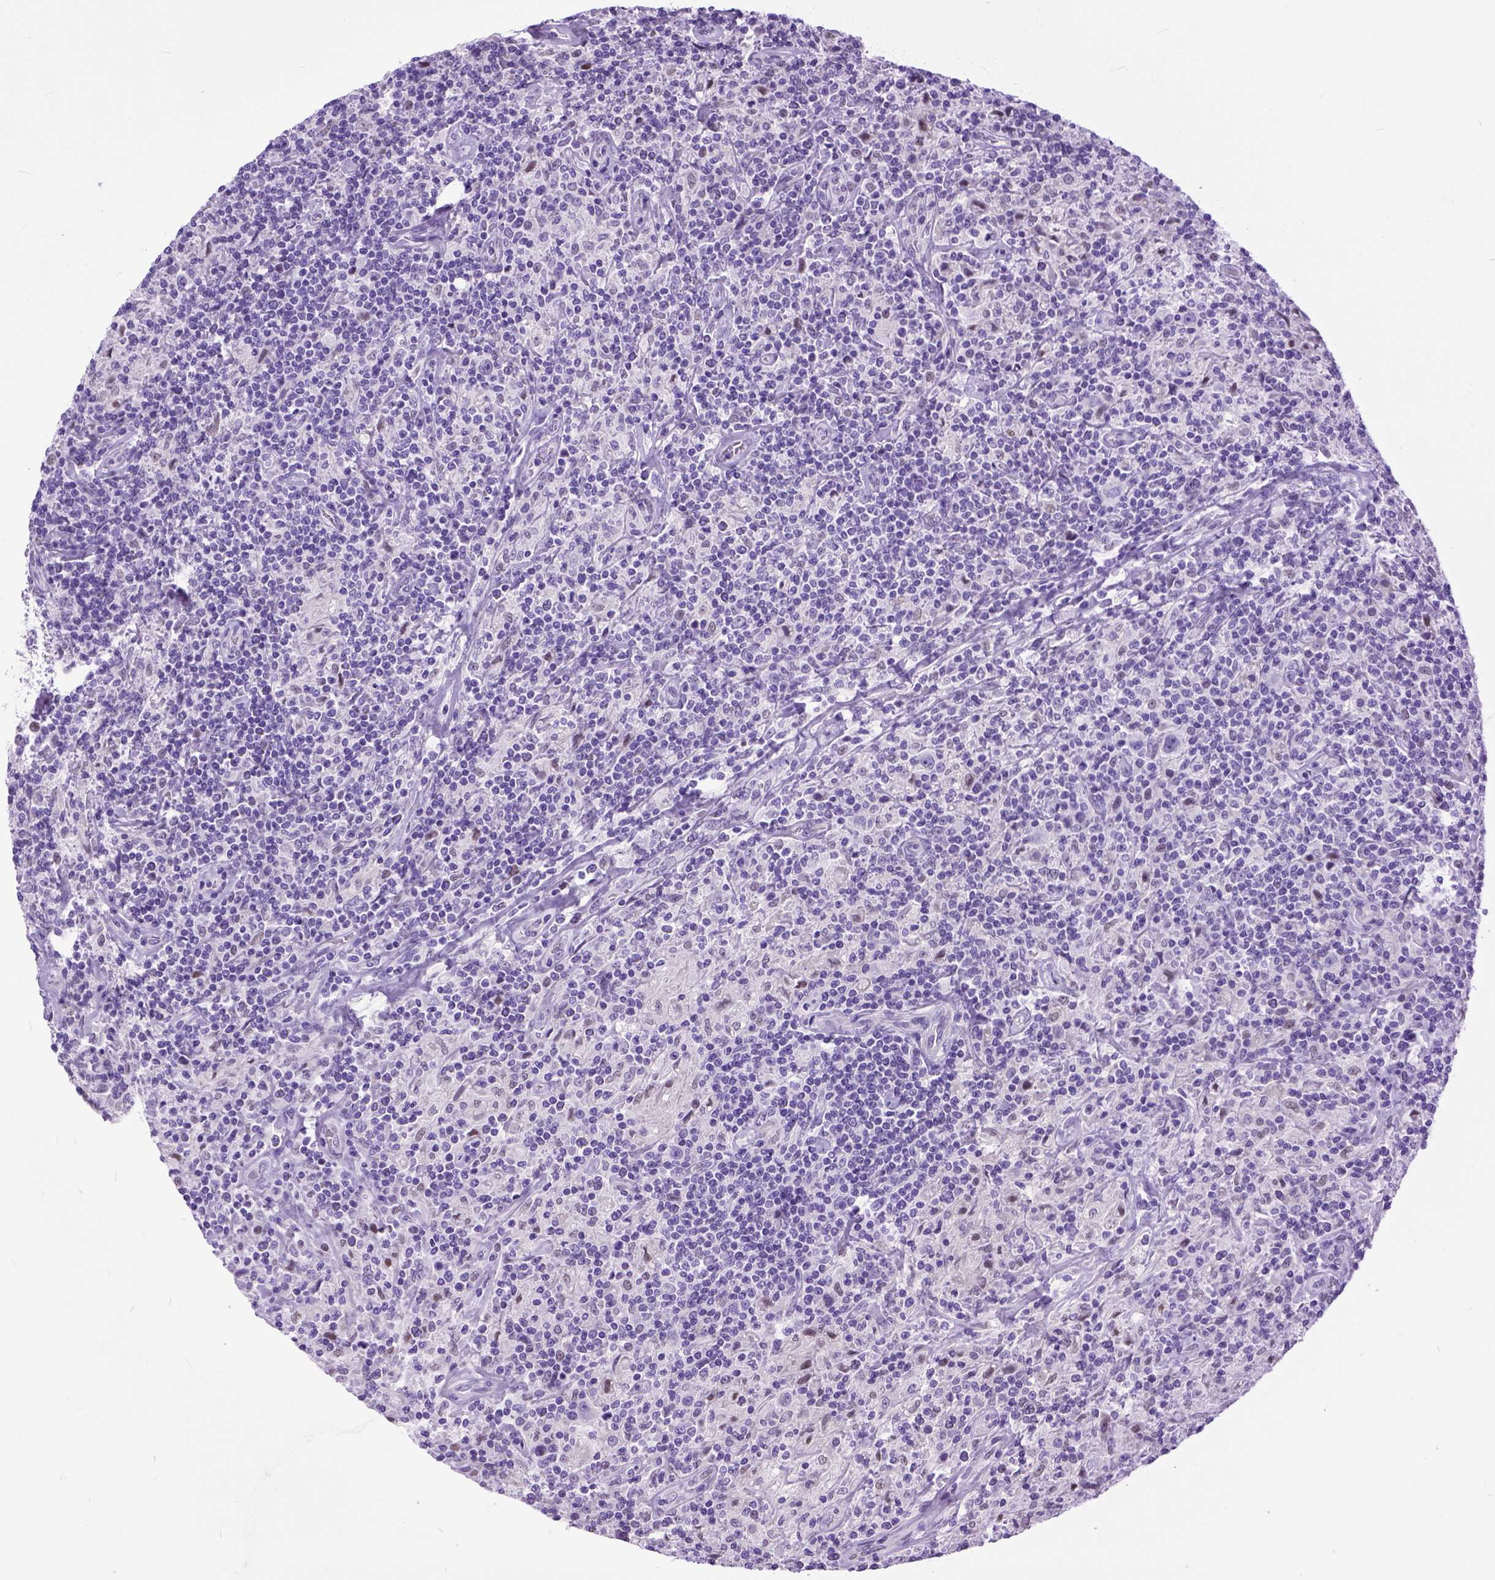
{"staining": {"intensity": "negative", "quantity": "none", "location": "none"}, "tissue": "lymphoma", "cell_type": "Tumor cells", "image_type": "cancer", "snomed": [{"axis": "morphology", "description": "Hodgkin's disease, NOS"}, {"axis": "topography", "description": "Lymph node"}], "caption": "The image exhibits no significant expression in tumor cells of Hodgkin's disease. Nuclei are stained in blue.", "gene": "CRB1", "patient": {"sex": "male", "age": 70}}